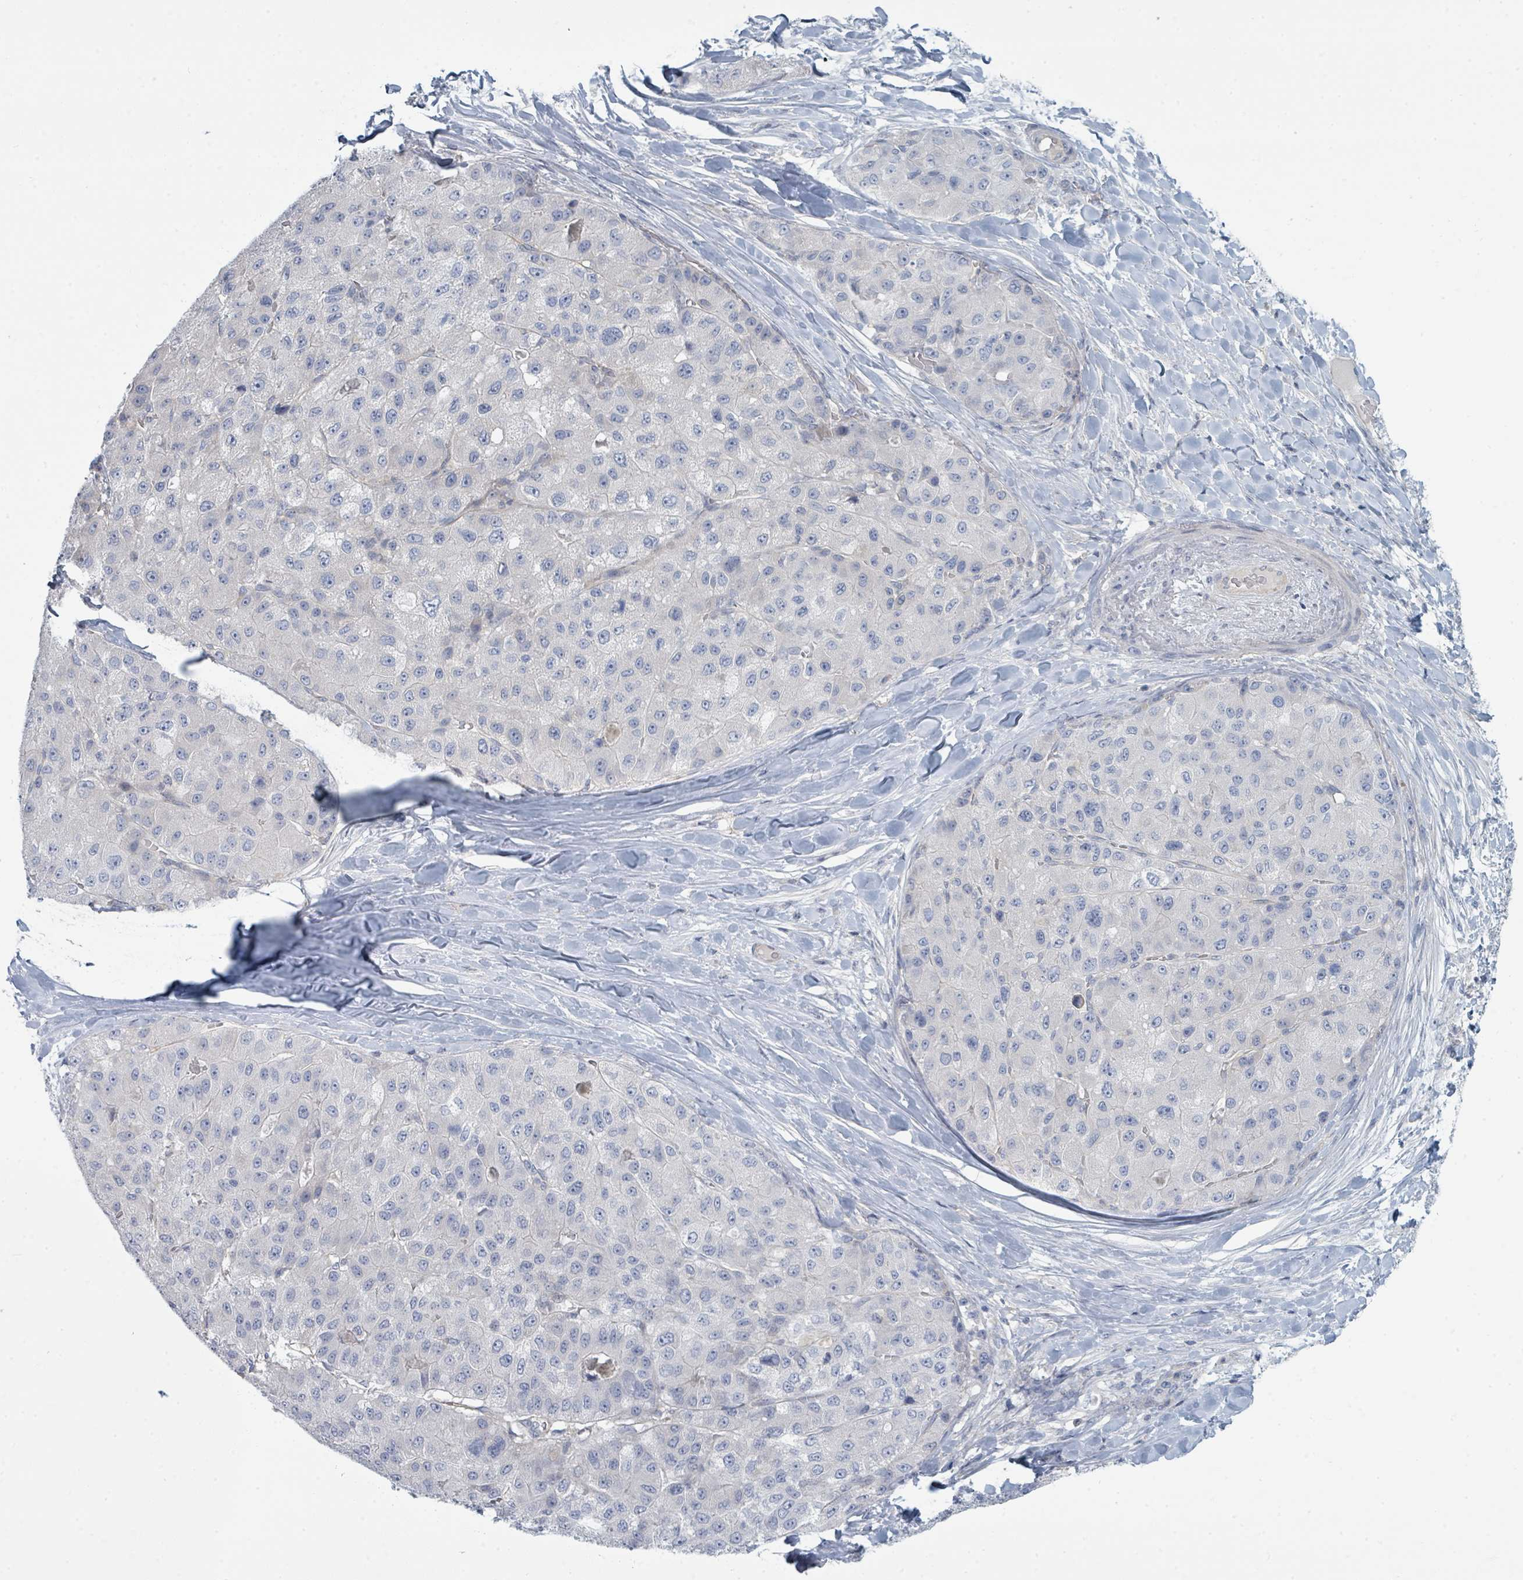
{"staining": {"intensity": "negative", "quantity": "none", "location": "none"}, "tissue": "liver cancer", "cell_type": "Tumor cells", "image_type": "cancer", "snomed": [{"axis": "morphology", "description": "Carcinoma, Hepatocellular, NOS"}, {"axis": "topography", "description": "Liver"}], "caption": "Immunohistochemistry micrograph of neoplastic tissue: human hepatocellular carcinoma (liver) stained with DAB (3,3'-diaminobenzidine) reveals no significant protein positivity in tumor cells. (IHC, brightfield microscopy, high magnification).", "gene": "SLC25A45", "patient": {"sex": "male", "age": 80}}